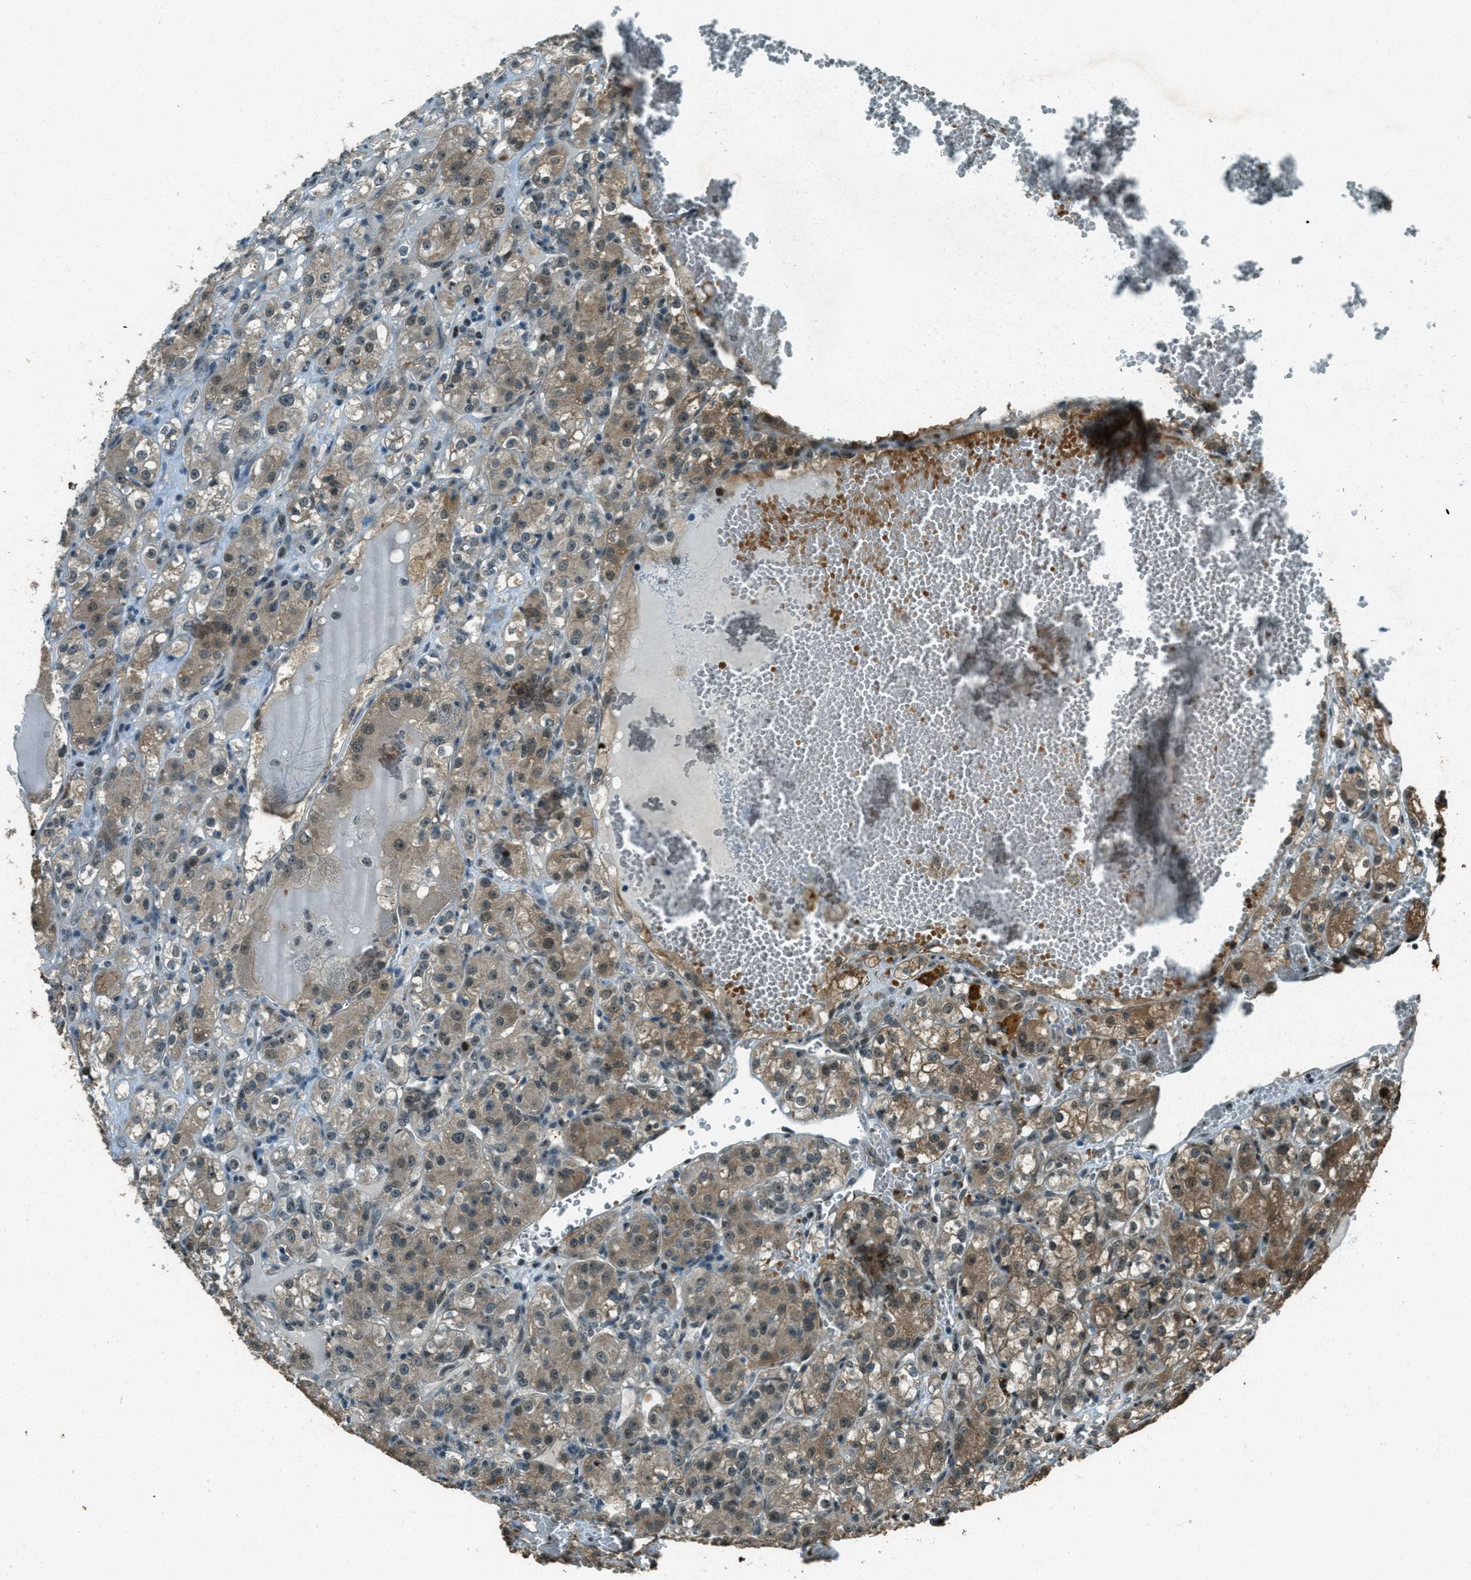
{"staining": {"intensity": "moderate", "quantity": "25%-75%", "location": "cytoplasmic/membranous"}, "tissue": "renal cancer", "cell_type": "Tumor cells", "image_type": "cancer", "snomed": [{"axis": "morphology", "description": "Normal tissue, NOS"}, {"axis": "morphology", "description": "Adenocarcinoma, NOS"}, {"axis": "topography", "description": "Kidney"}], "caption": "A high-resolution image shows immunohistochemistry staining of renal cancer, which demonstrates moderate cytoplasmic/membranous positivity in about 25%-75% of tumor cells.", "gene": "TARDBP", "patient": {"sex": "male", "age": 61}}